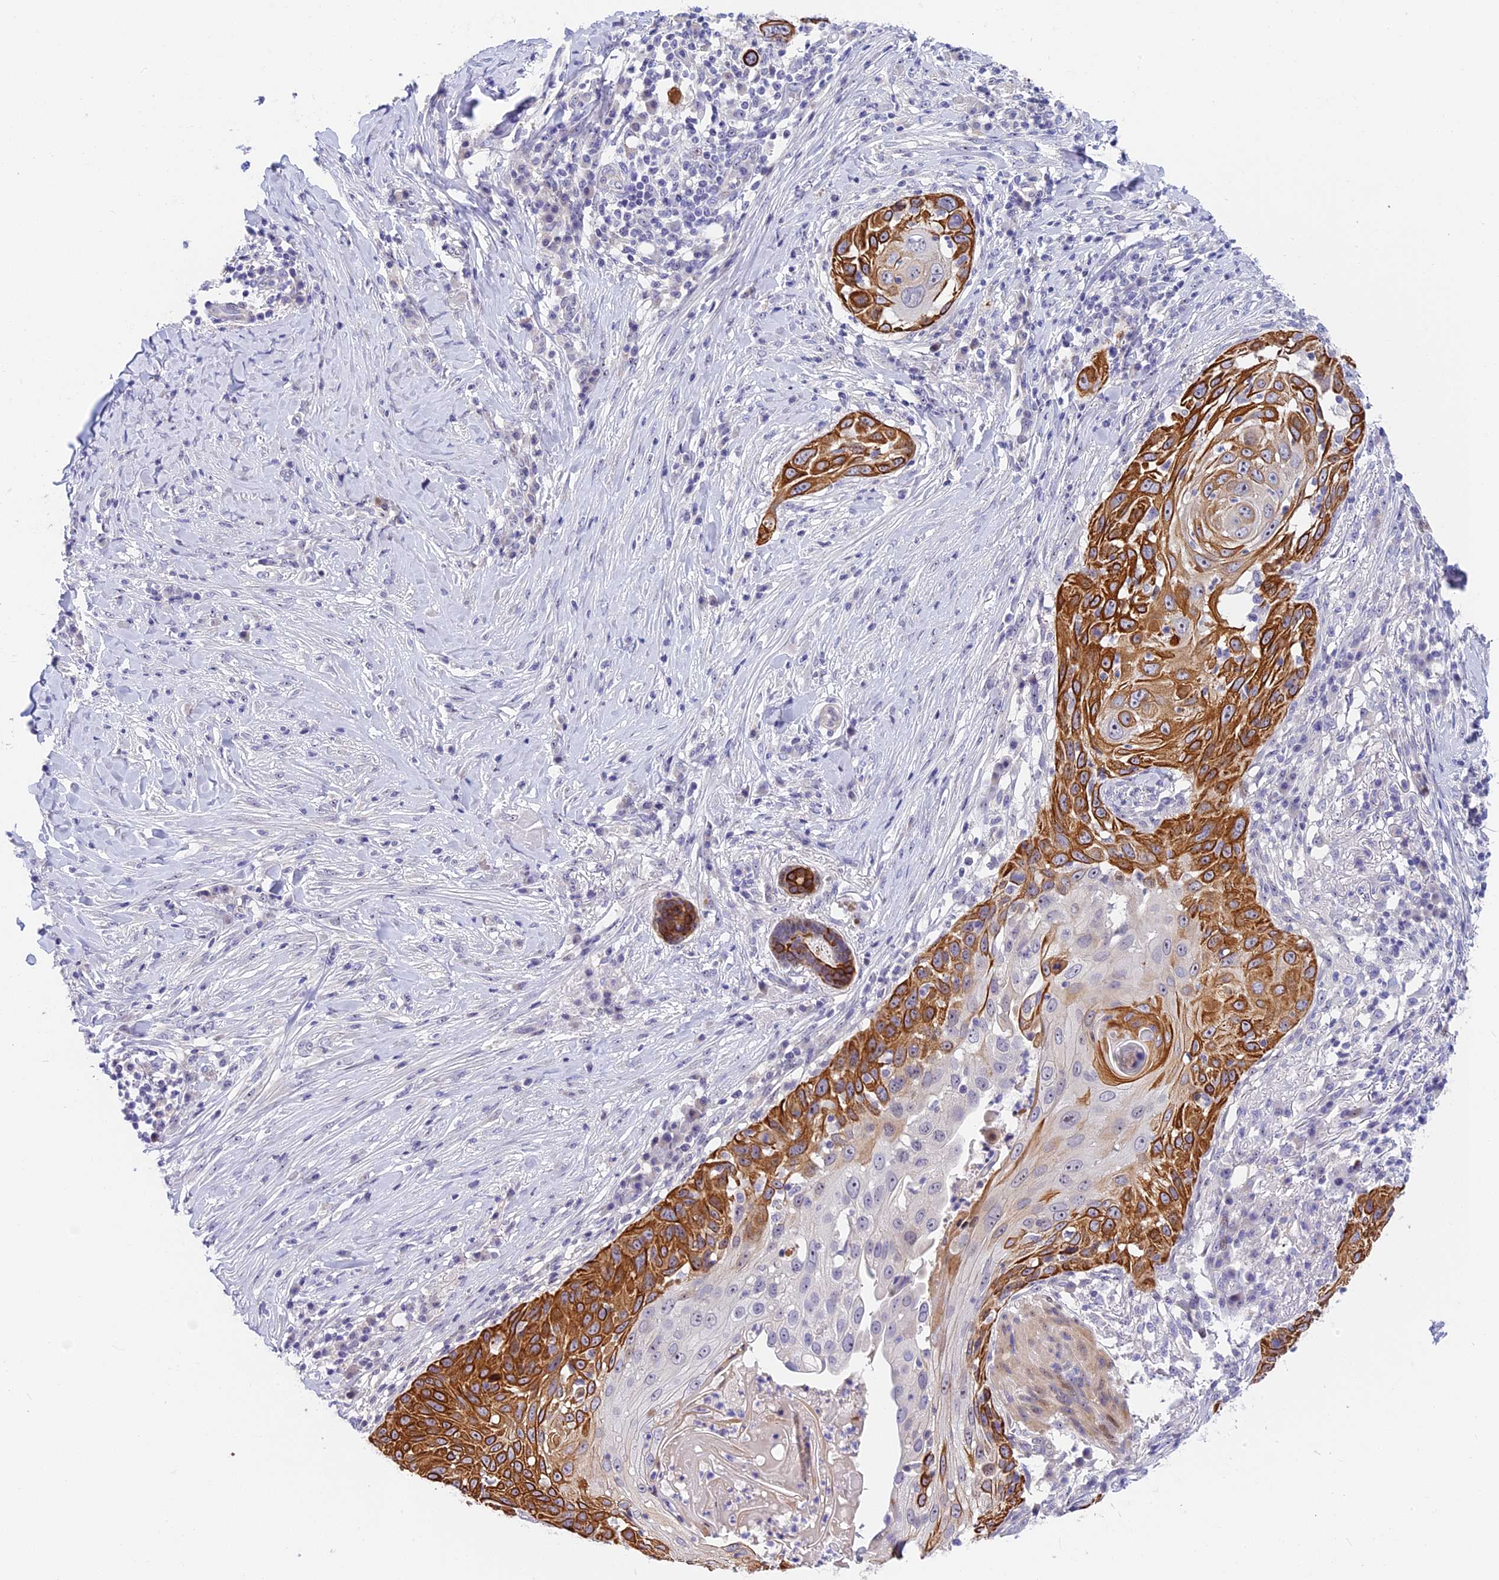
{"staining": {"intensity": "moderate", "quantity": "25%-75%", "location": "cytoplasmic/membranous"}, "tissue": "skin cancer", "cell_type": "Tumor cells", "image_type": "cancer", "snomed": [{"axis": "morphology", "description": "Squamous cell carcinoma, NOS"}, {"axis": "topography", "description": "Skin"}], "caption": "Immunohistochemical staining of skin cancer (squamous cell carcinoma) displays medium levels of moderate cytoplasmic/membranous positivity in approximately 25%-75% of tumor cells.", "gene": "MIDN", "patient": {"sex": "female", "age": 44}}